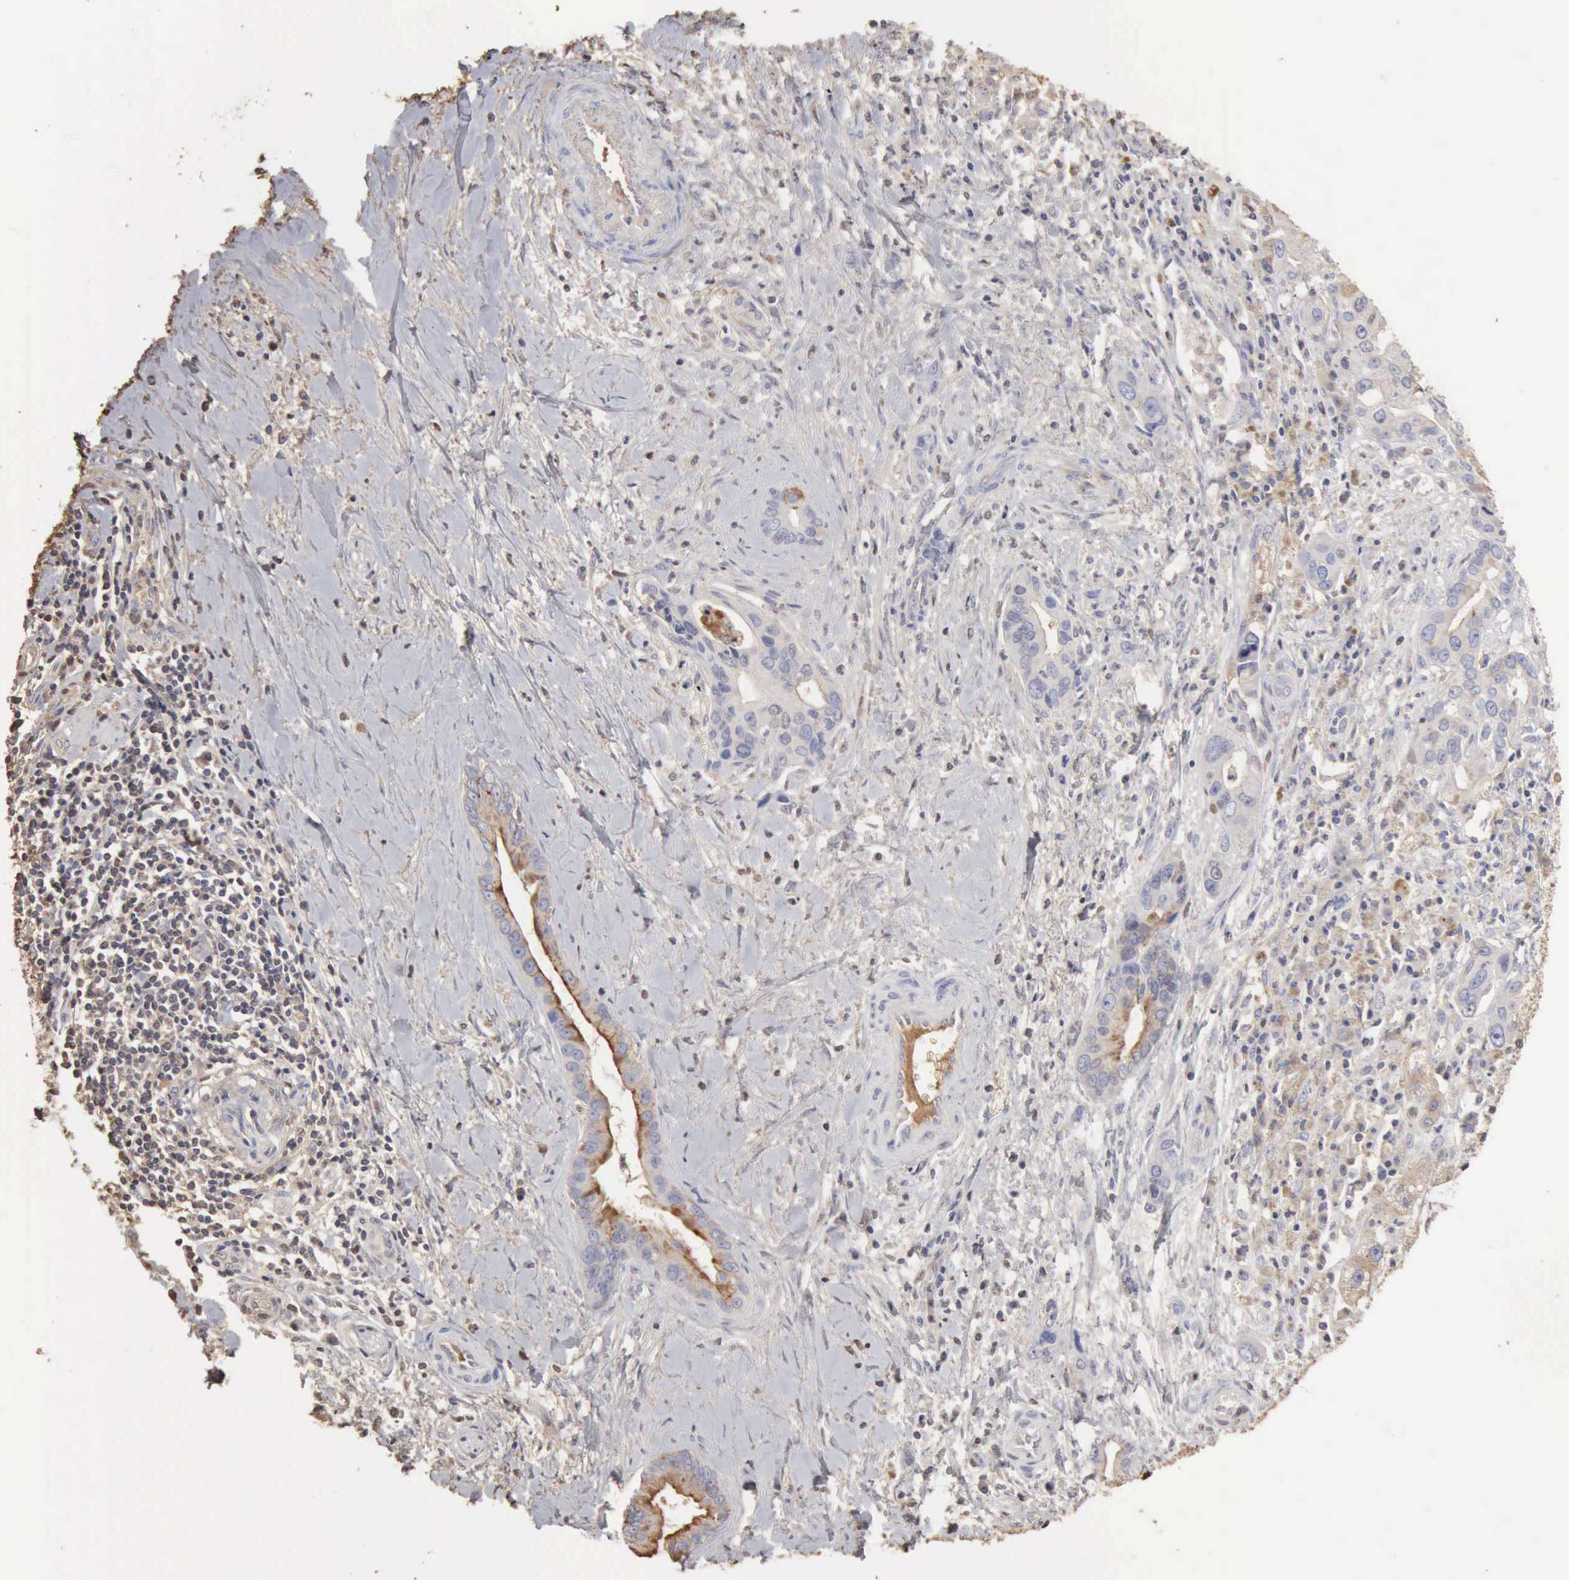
{"staining": {"intensity": "negative", "quantity": "none", "location": "none"}, "tissue": "liver cancer", "cell_type": "Tumor cells", "image_type": "cancer", "snomed": [{"axis": "morphology", "description": "Cholangiocarcinoma"}, {"axis": "topography", "description": "Liver"}], "caption": "Protein analysis of liver cholangiocarcinoma shows no significant expression in tumor cells.", "gene": "SERPINA1", "patient": {"sex": "female", "age": 65}}